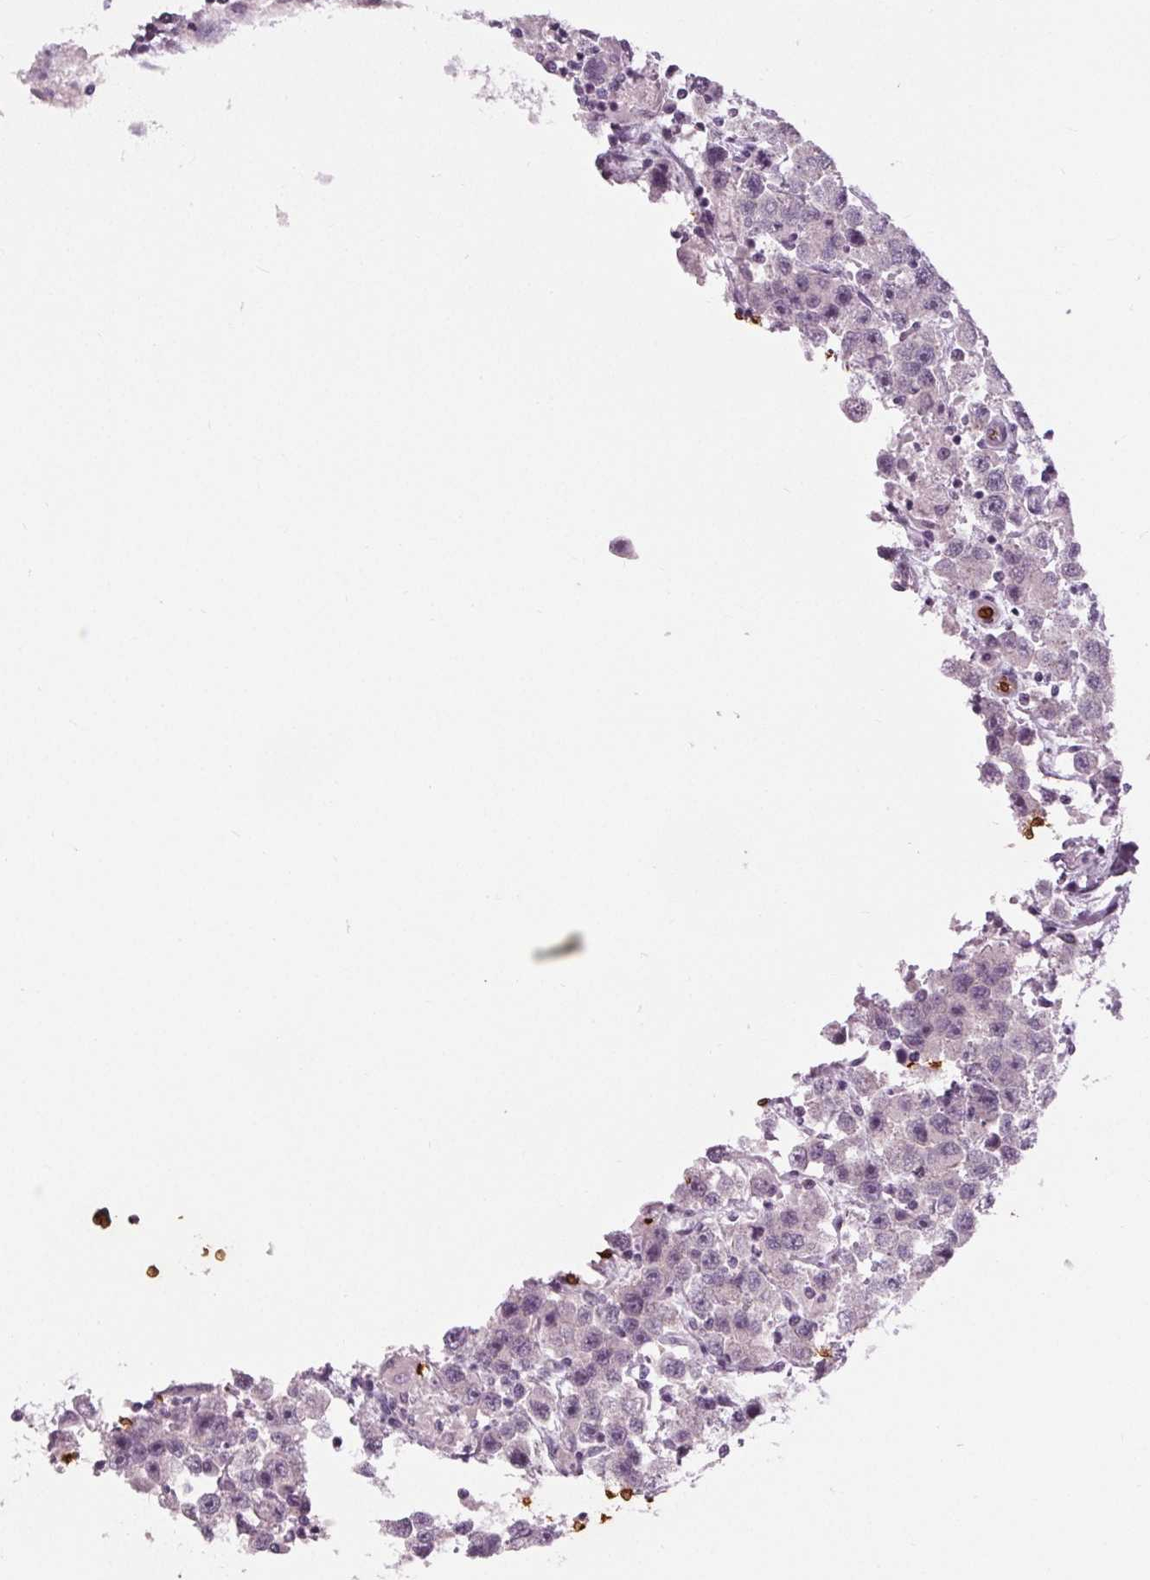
{"staining": {"intensity": "negative", "quantity": "none", "location": "none"}, "tissue": "testis cancer", "cell_type": "Tumor cells", "image_type": "cancer", "snomed": [{"axis": "morphology", "description": "Seminoma, NOS"}, {"axis": "topography", "description": "Testis"}], "caption": "Micrograph shows no protein staining in tumor cells of testis cancer tissue.", "gene": "SLC4A1", "patient": {"sex": "male", "age": 45}}